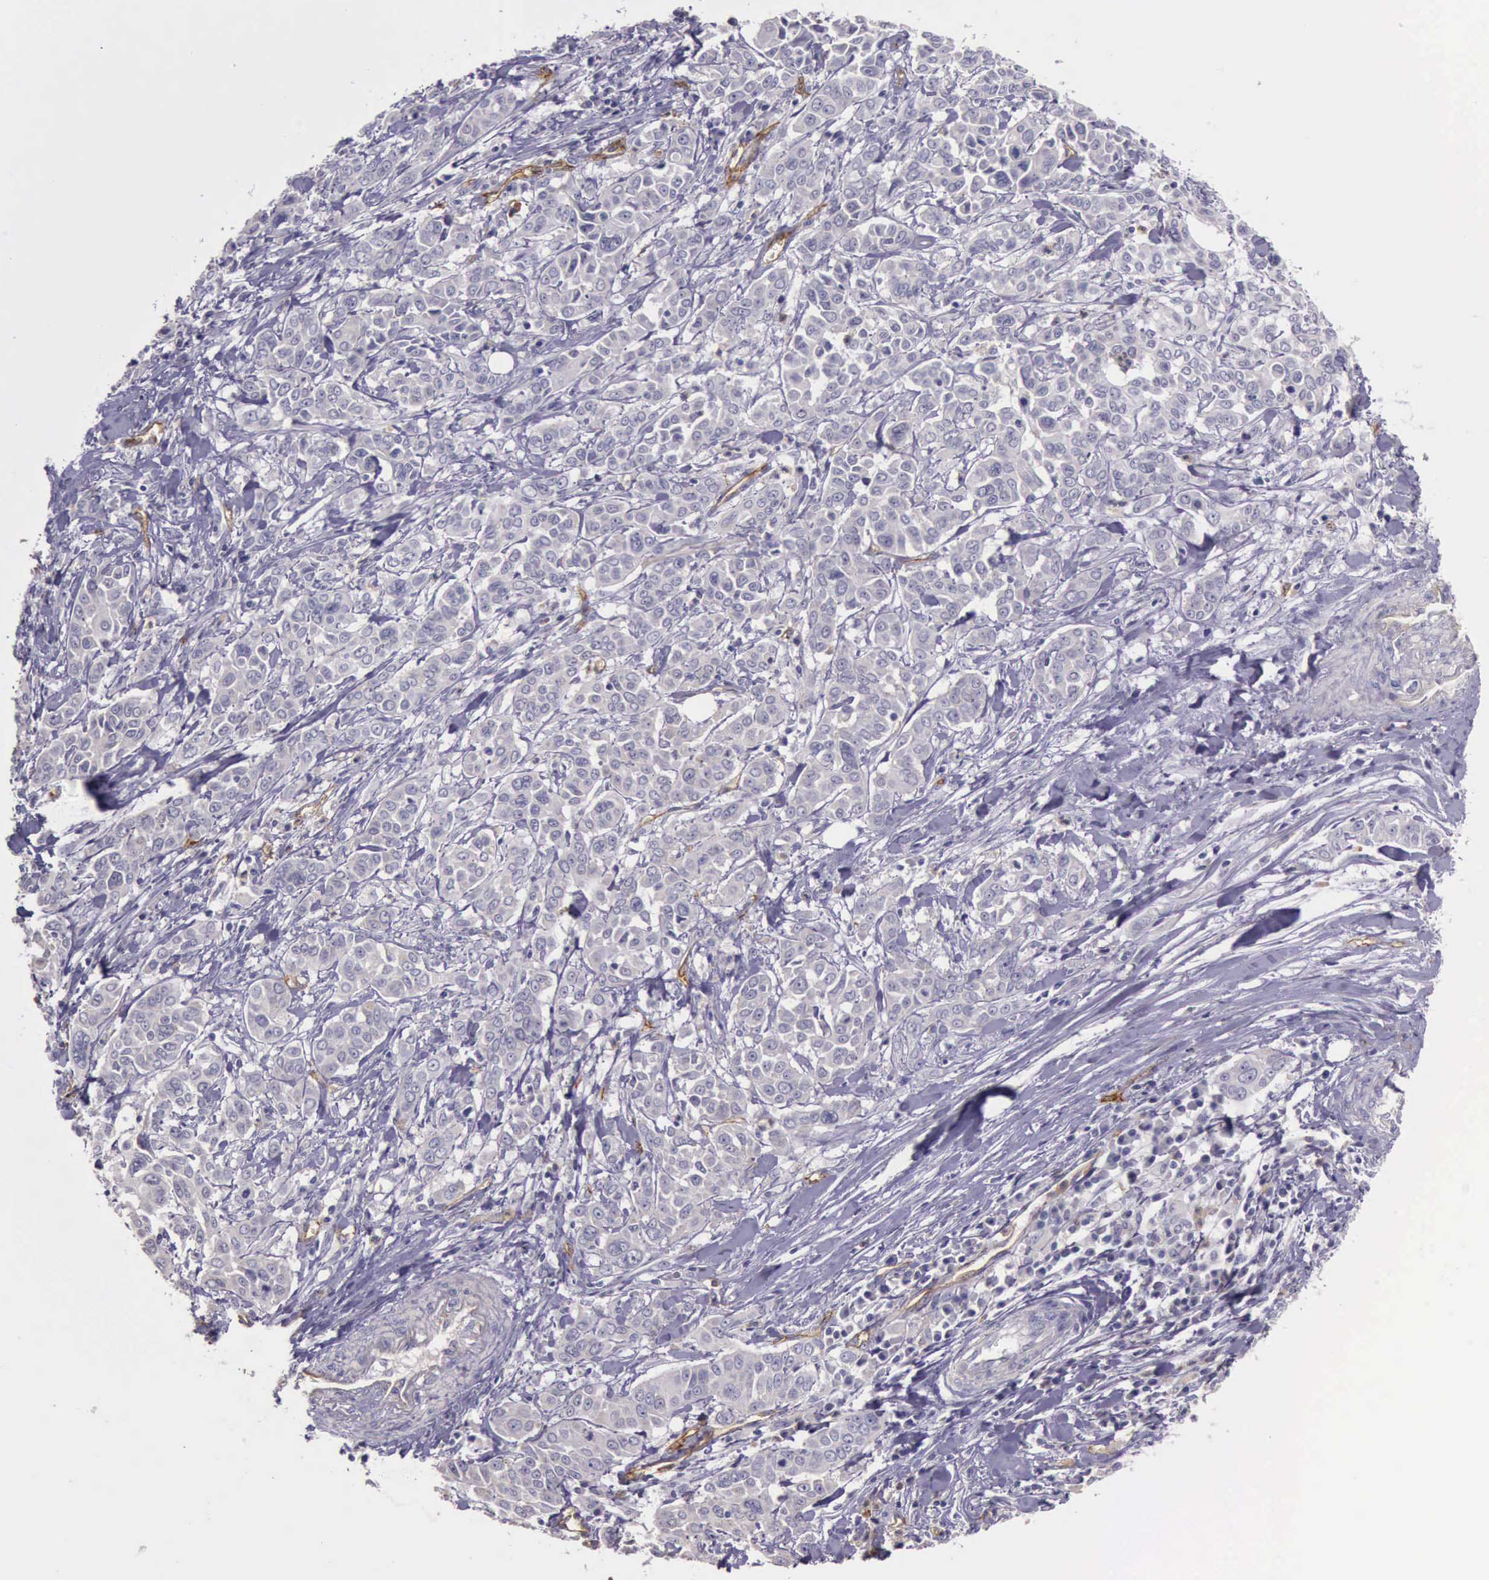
{"staining": {"intensity": "negative", "quantity": "none", "location": "none"}, "tissue": "pancreatic cancer", "cell_type": "Tumor cells", "image_type": "cancer", "snomed": [{"axis": "morphology", "description": "Adenocarcinoma, NOS"}, {"axis": "topography", "description": "Pancreas"}], "caption": "Tumor cells show no significant positivity in pancreatic adenocarcinoma.", "gene": "TCEANC", "patient": {"sex": "female", "age": 52}}